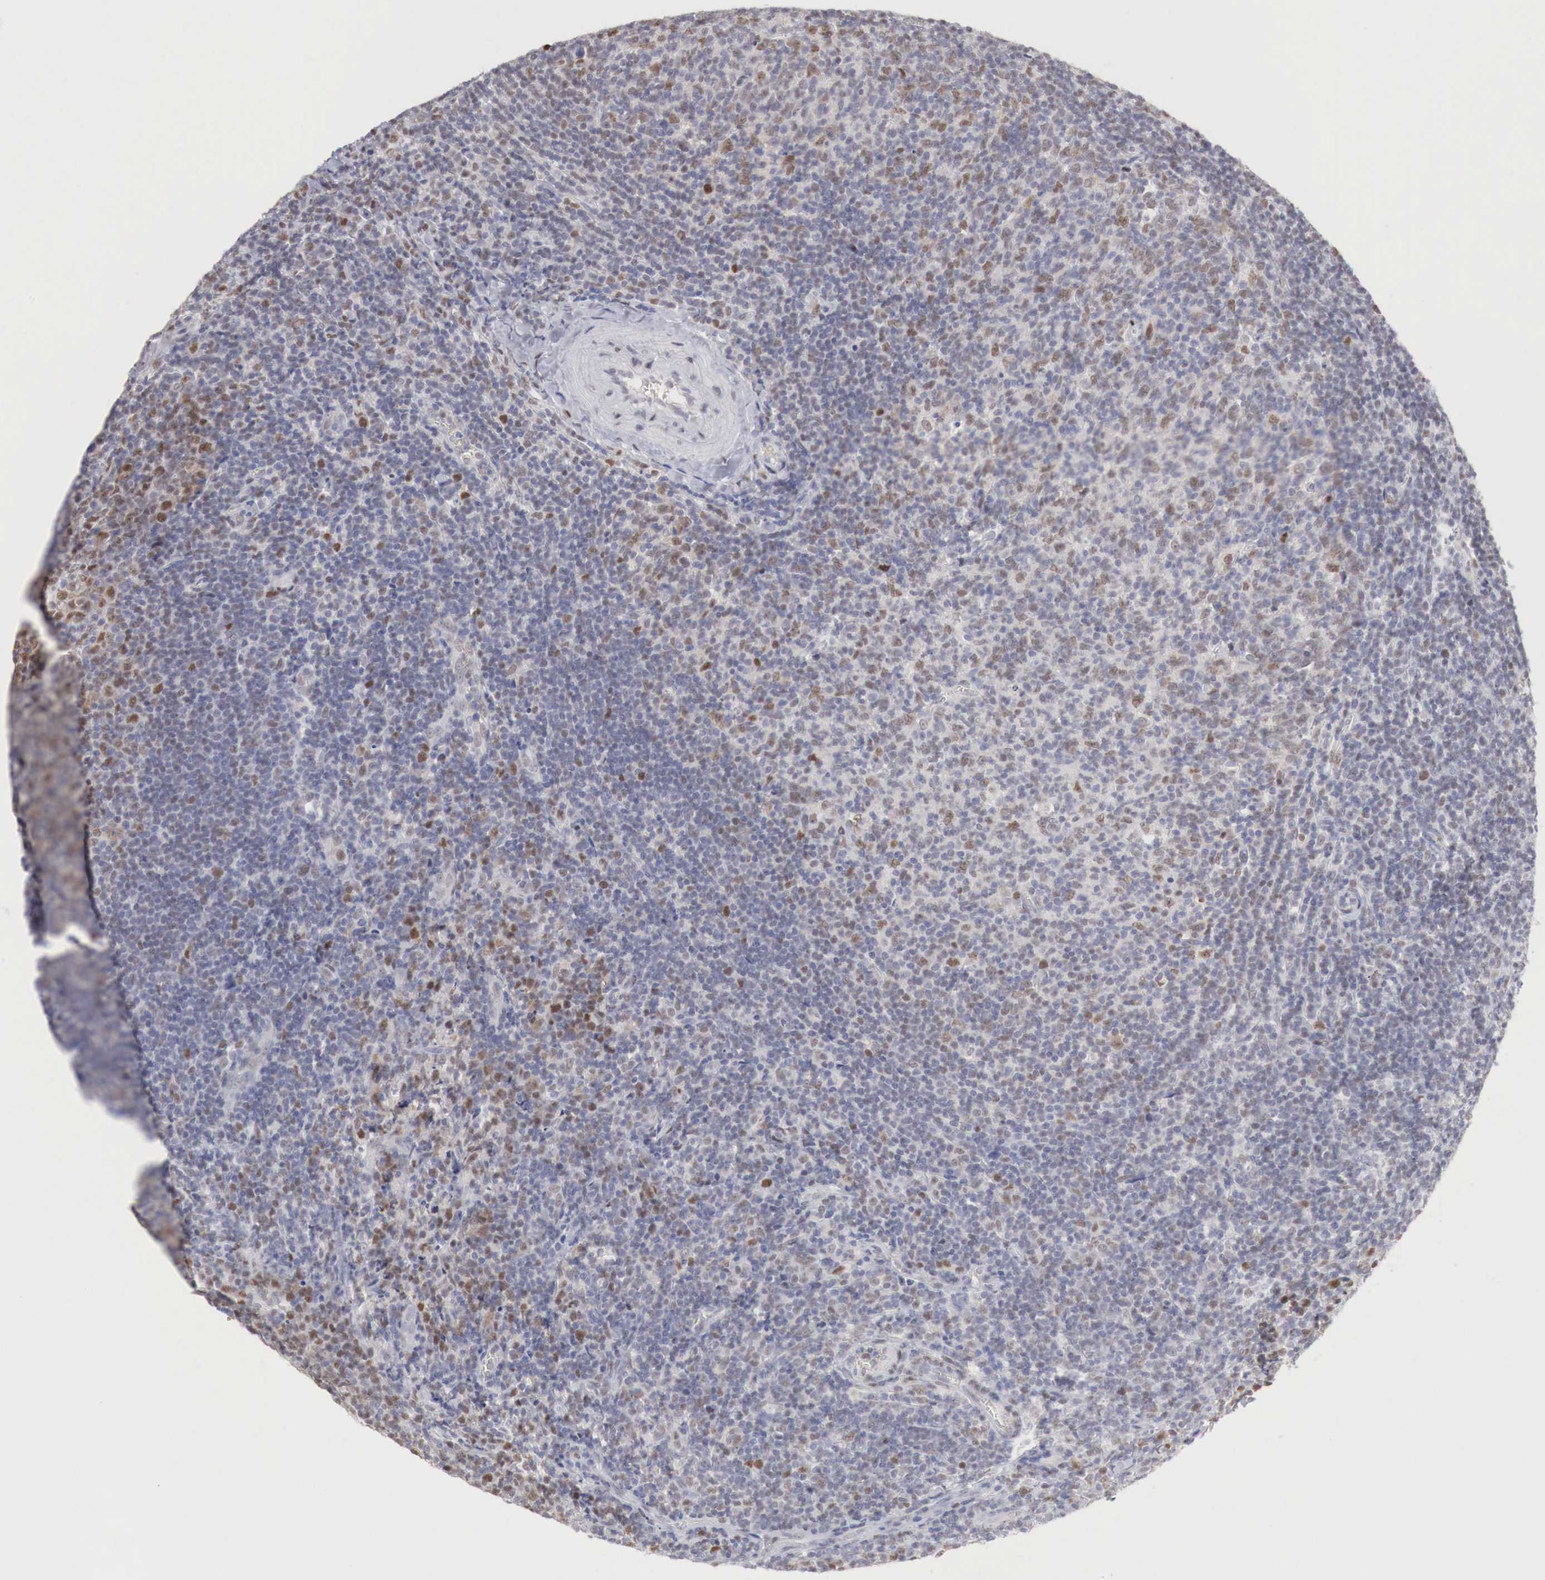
{"staining": {"intensity": "moderate", "quantity": "25%-75%", "location": "nuclear"}, "tissue": "lymphoma", "cell_type": "Tumor cells", "image_type": "cancer", "snomed": [{"axis": "morphology", "description": "Malignant lymphoma, non-Hodgkin's type, Low grade"}, {"axis": "topography", "description": "Lymph node"}], "caption": "Low-grade malignant lymphoma, non-Hodgkin's type tissue demonstrates moderate nuclear staining in about 25%-75% of tumor cells The protein is stained brown, and the nuclei are stained in blue (DAB (3,3'-diaminobenzidine) IHC with brightfield microscopy, high magnification).", "gene": "FOXP2", "patient": {"sex": "male", "age": 74}}